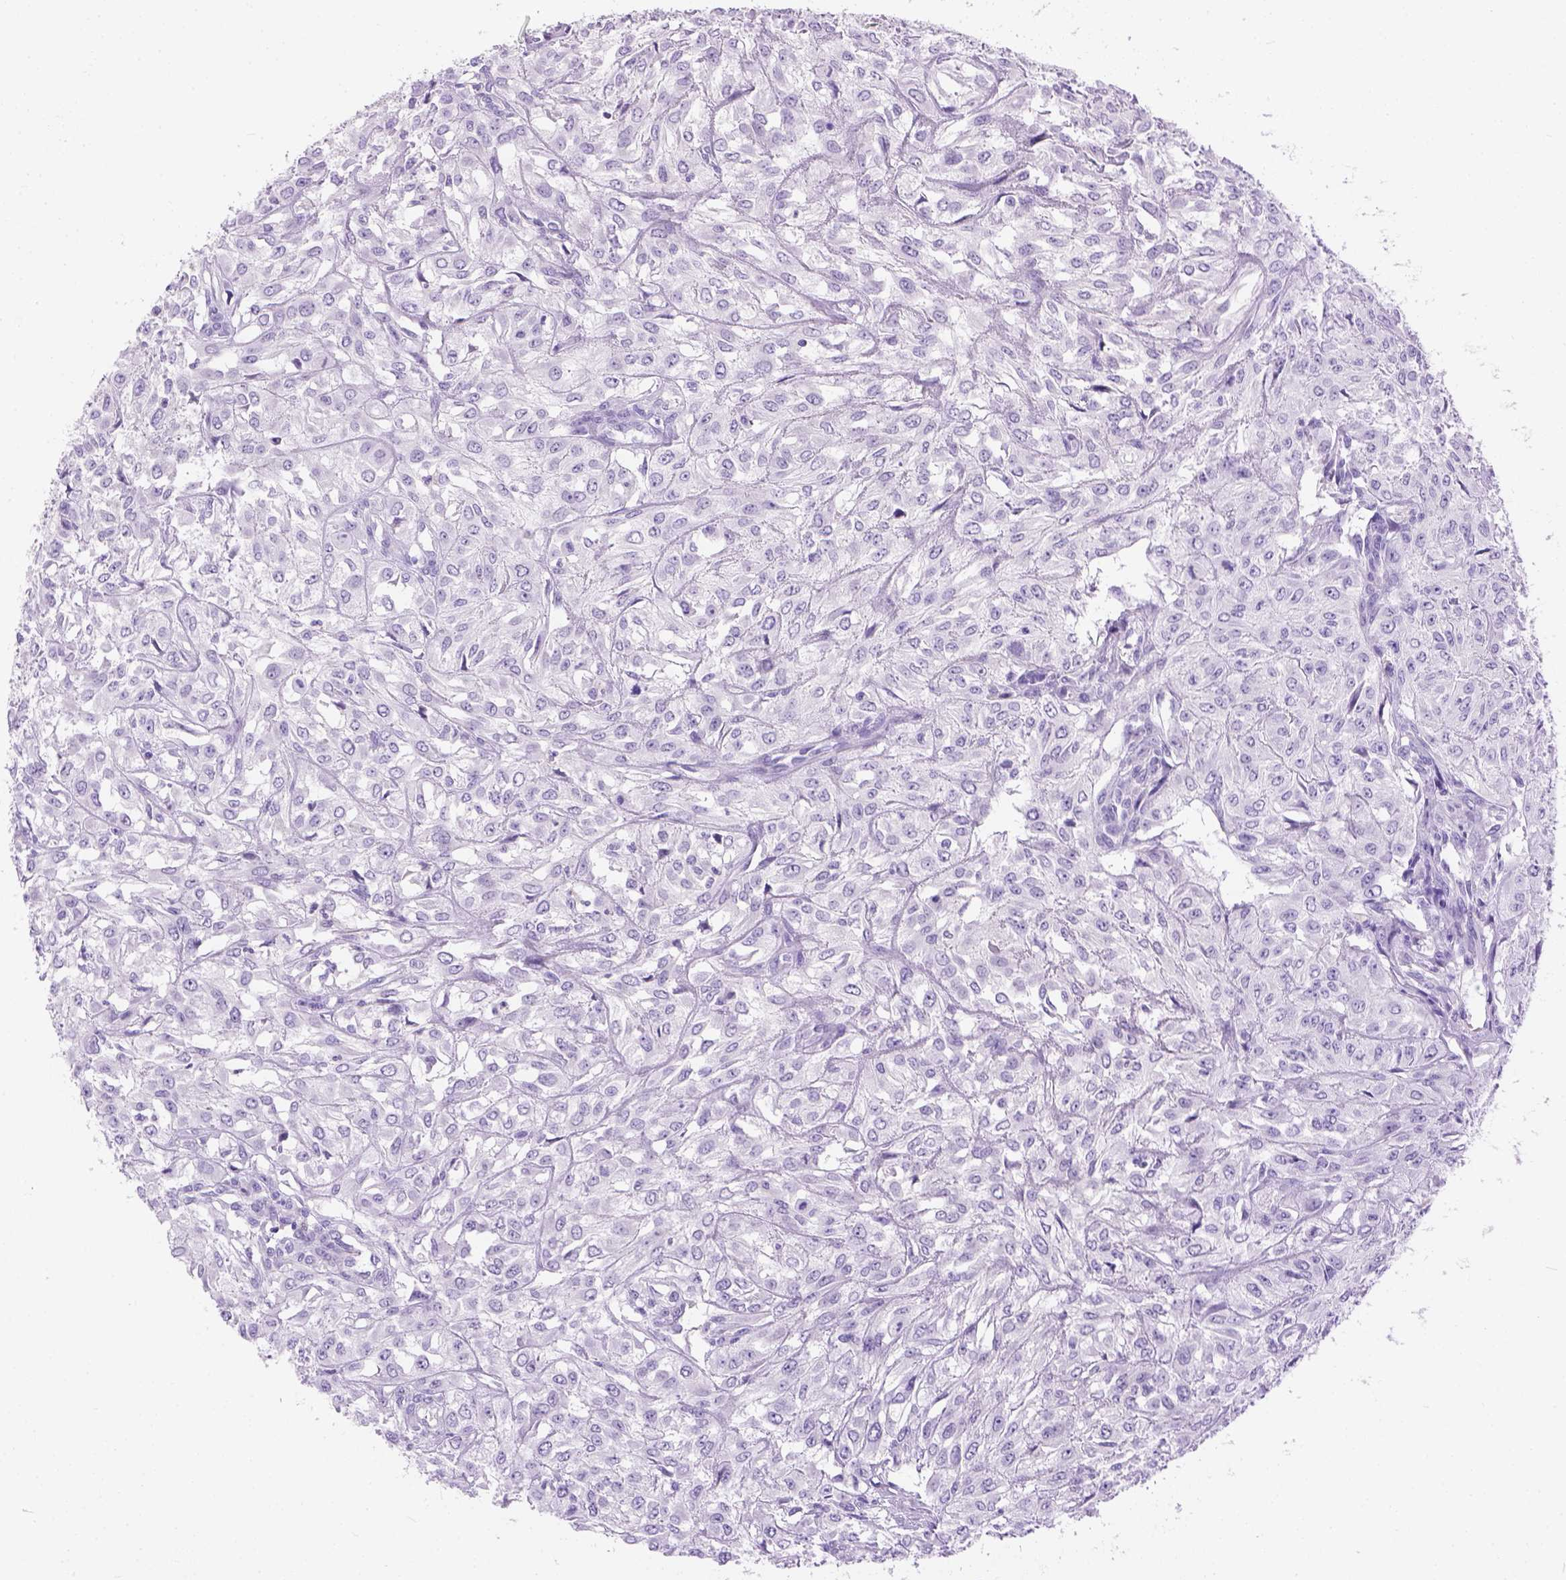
{"staining": {"intensity": "negative", "quantity": "none", "location": "none"}, "tissue": "urothelial cancer", "cell_type": "Tumor cells", "image_type": "cancer", "snomed": [{"axis": "morphology", "description": "Urothelial carcinoma, High grade"}, {"axis": "topography", "description": "Urinary bladder"}], "caption": "Immunohistochemistry photomicrograph of human urothelial cancer stained for a protein (brown), which demonstrates no expression in tumor cells. (Stains: DAB (3,3'-diaminobenzidine) immunohistochemistry (IHC) with hematoxylin counter stain, Microscopy: brightfield microscopy at high magnification).", "gene": "TMEM38A", "patient": {"sex": "male", "age": 67}}